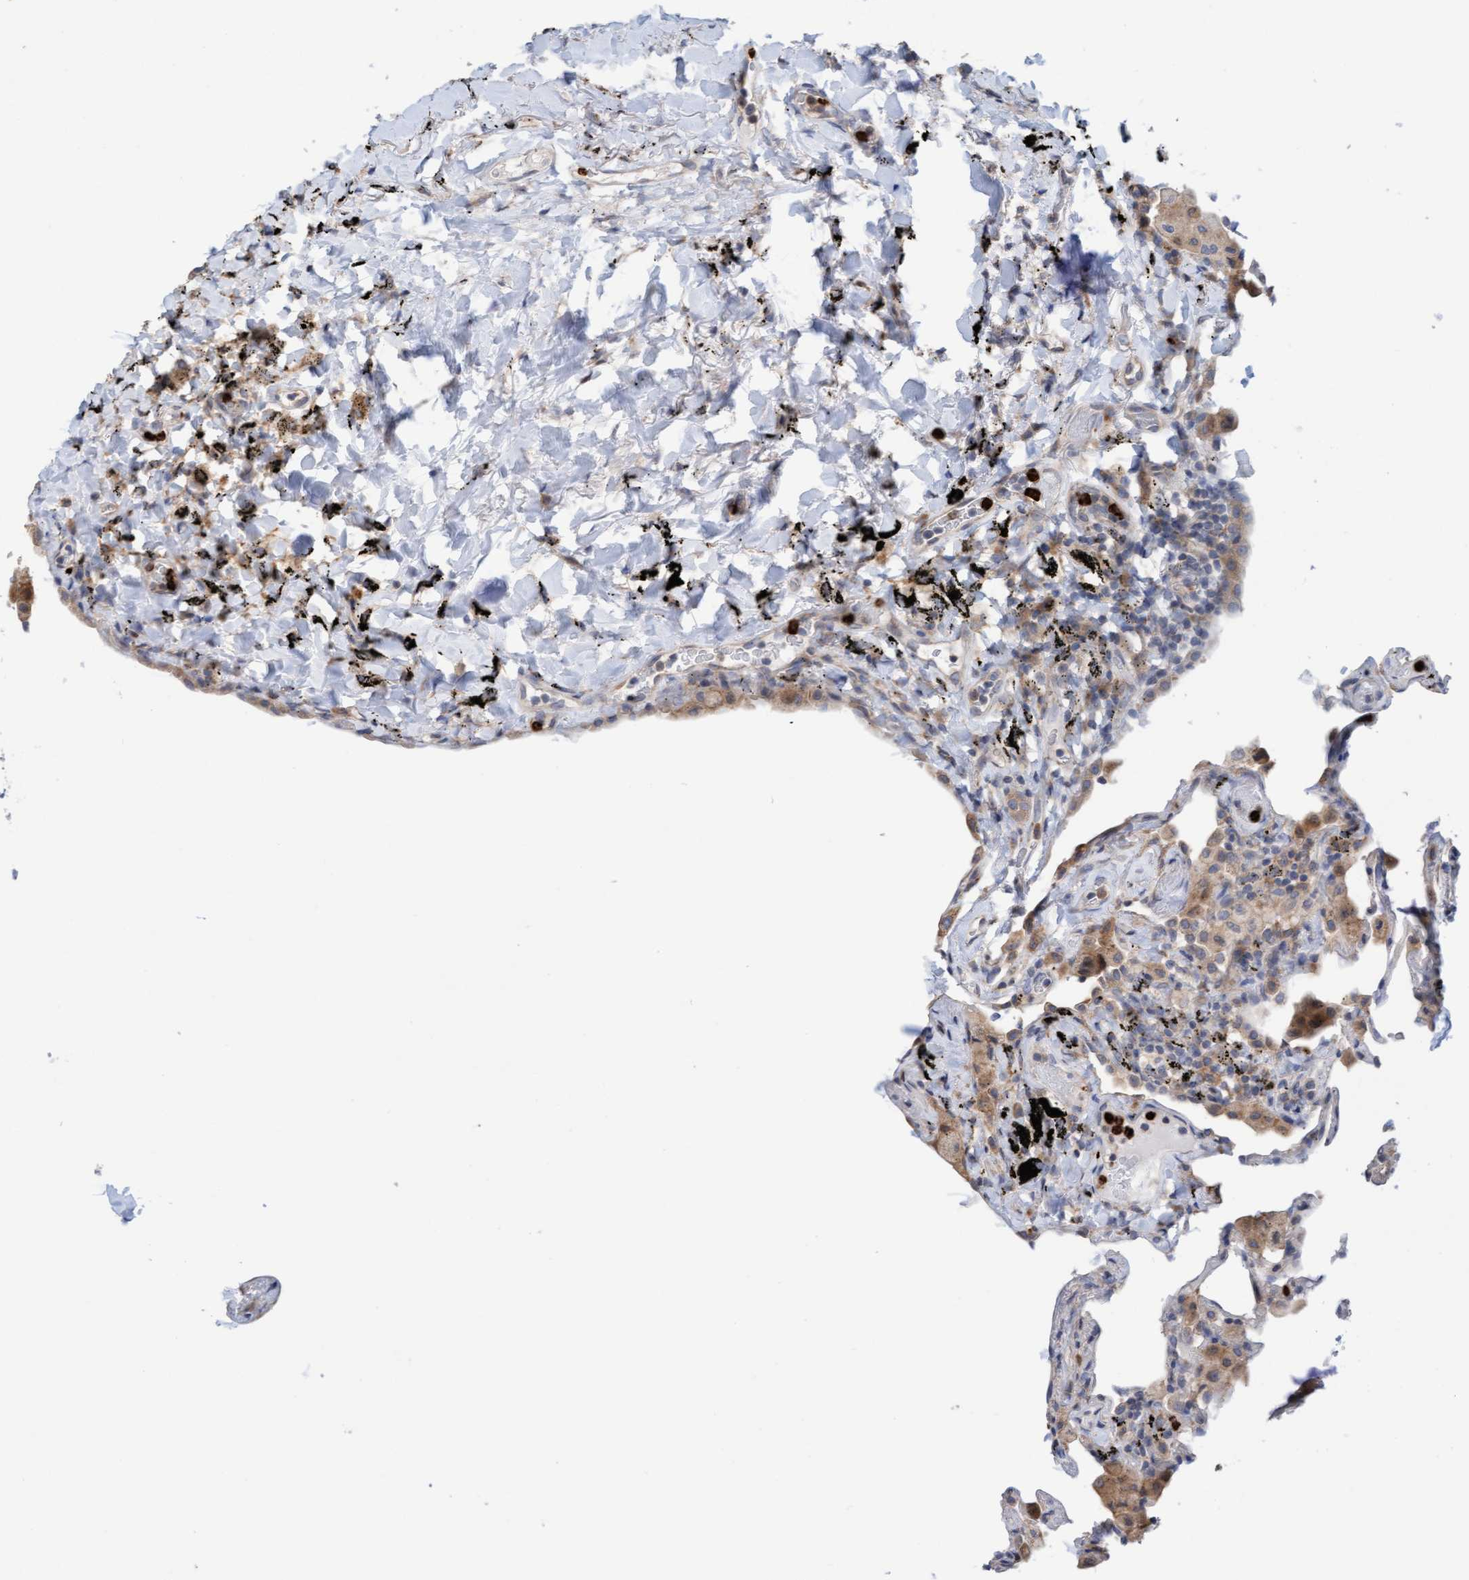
{"staining": {"intensity": "negative", "quantity": "none", "location": "none"}, "tissue": "lung", "cell_type": "Alveolar cells", "image_type": "normal", "snomed": [{"axis": "morphology", "description": "Normal tissue, NOS"}, {"axis": "topography", "description": "Lung"}], "caption": "Immunohistochemistry of unremarkable lung shows no positivity in alveolar cells.", "gene": "MMP8", "patient": {"sex": "male", "age": 59}}